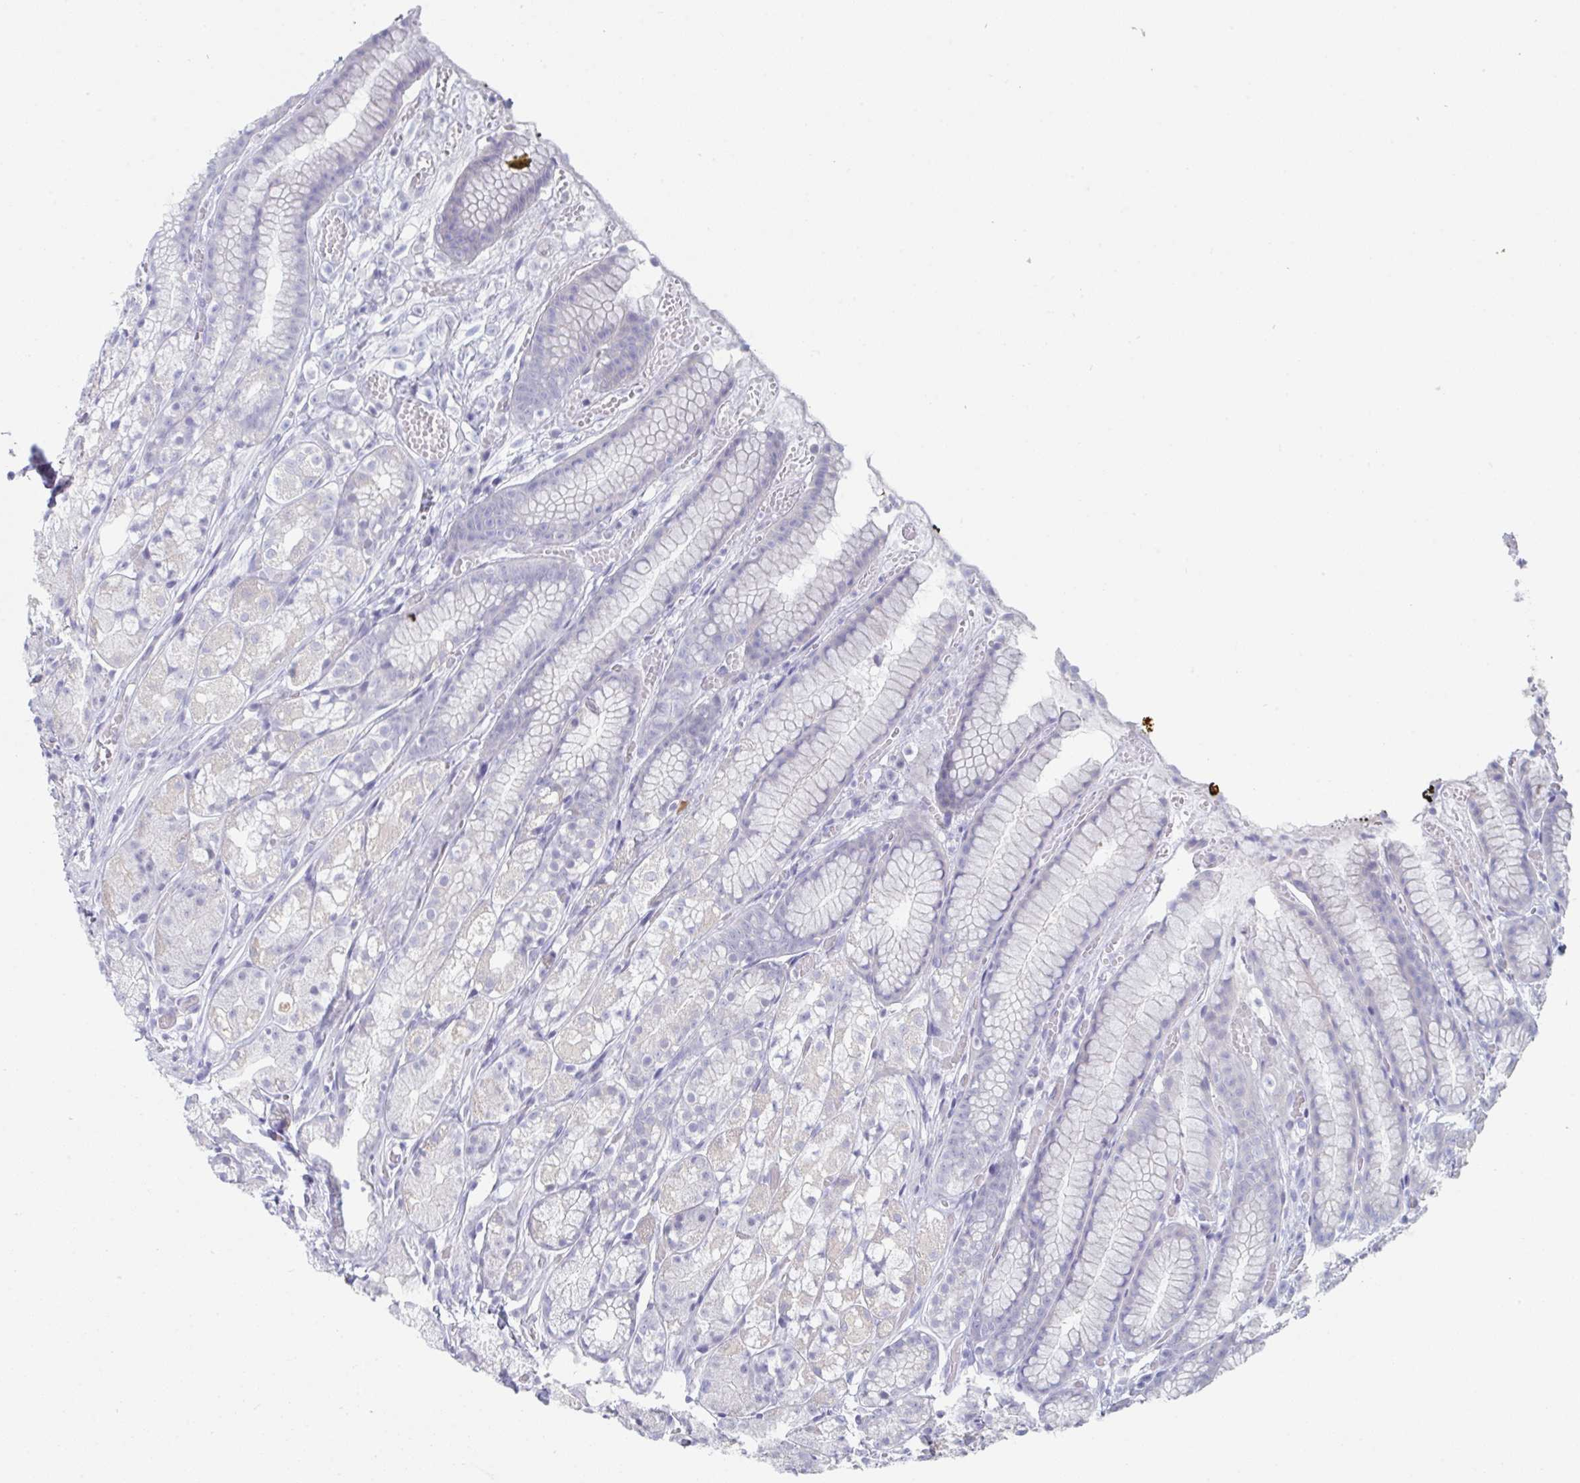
{"staining": {"intensity": "negative", "quantity": "none", "location": "none"}, "tissue": "stomach", "cell_type": "Glandular cells", "image_type": "normal", "snomed": [{"axis": "morphology", "description": "Normal tissue, NOS"}, {"axis": "topography", "description": "Smooth muscle"}, {"axis": "topography", "description": "Stomach"}], "caption": "Histopathology image shows no protein positivity in glandular cells of normal stomach.", "gene": "PTPRD", "patient": {"sex": "male", "age": 70}}